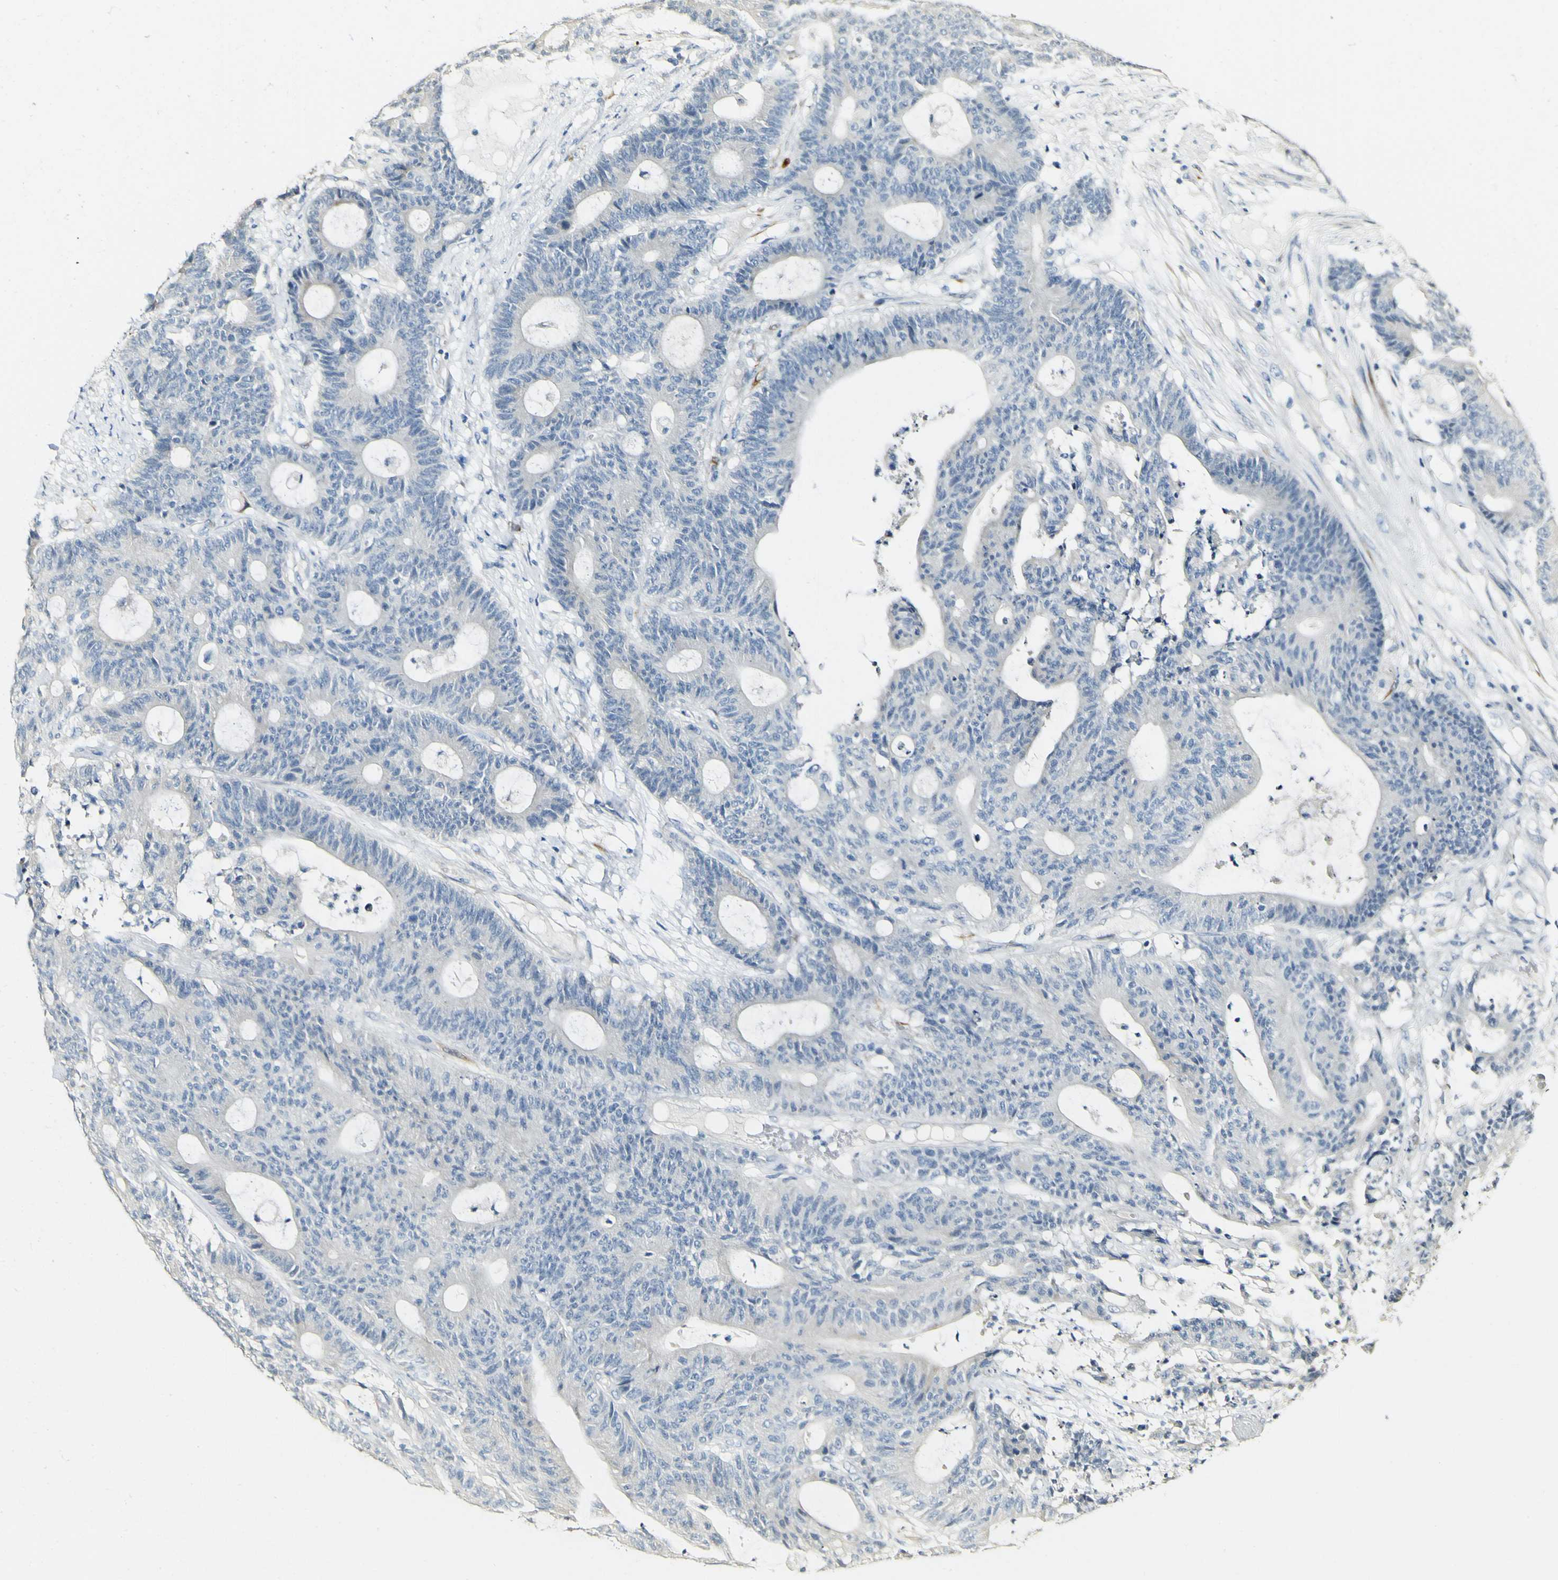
{"staining": {"intensity": "negative", "quantity": "none", "location": "none"}, "tissue": "colorectal cancer", "cell_type": "Tumor cells", "image_type": "cancer", "snomed": [{"axis": "morphology", "description": "Adenocarcinoma, NOS"}, {"axis": "topography", "description": "Colon"}], "caption": "IHC of human colorectal cancer shows no positivity in tumor cells.", "gene": "FMO3", "patient": {"sex": "female", "age": 84}}